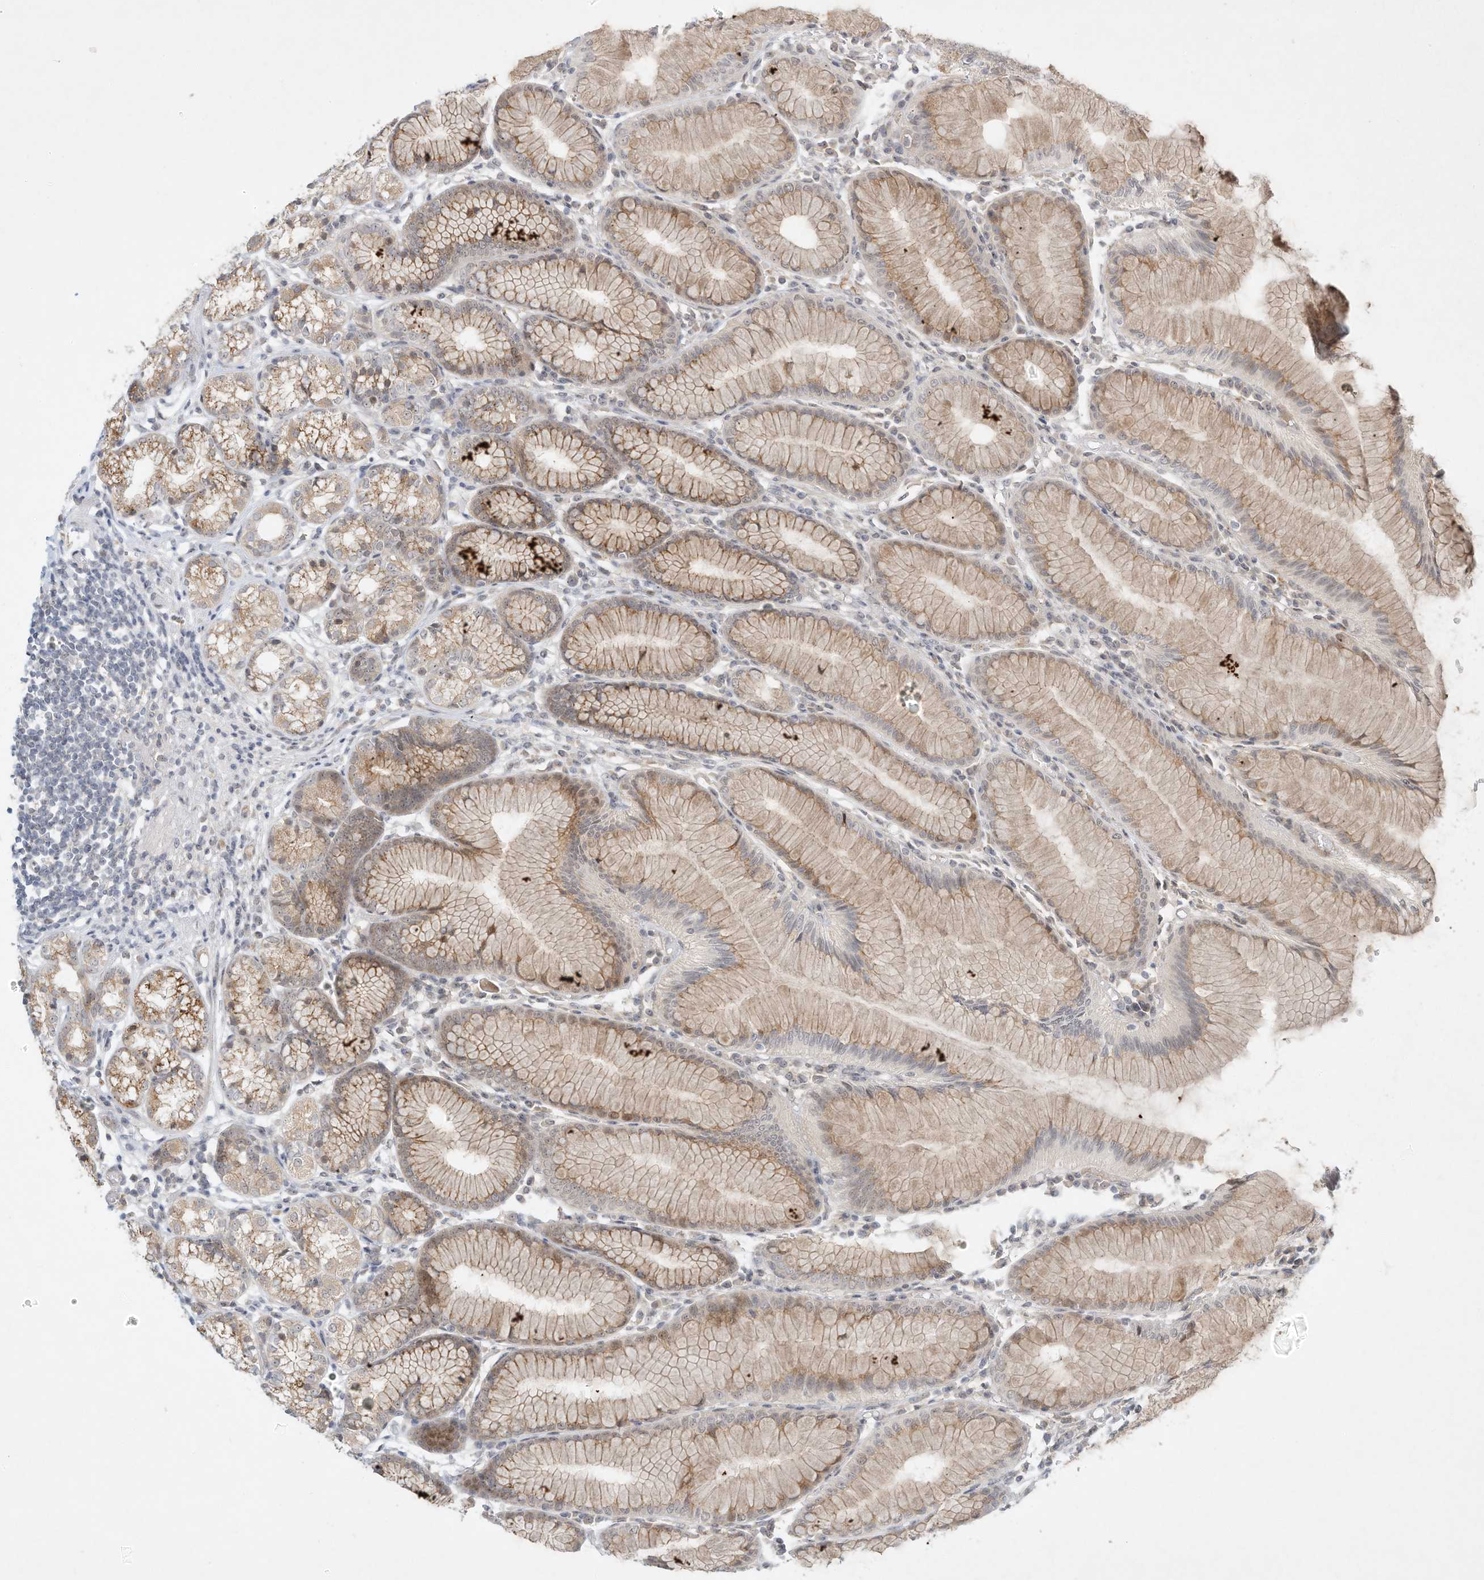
{"staining": {"intensity": "moderate", "quantity": "25%-75%", "location": "cytoplasmic/membranous"}, "tissue": "stomach", "cell_type": "Glandular cells", "image_type": "normal", "snomed": [{"axis": "morphology", "description": "Normal tissue, NOS"}, {"axis": "topography", "description": "Stomach"}], "caption": "The photomicrograph shows staining of benign stomach, revealing moderate cytoplasmic/membranous protein expression (brown color) within glandular cells.", "gene": "PAK6", "patient": {"sex": "female", "age": 57}}